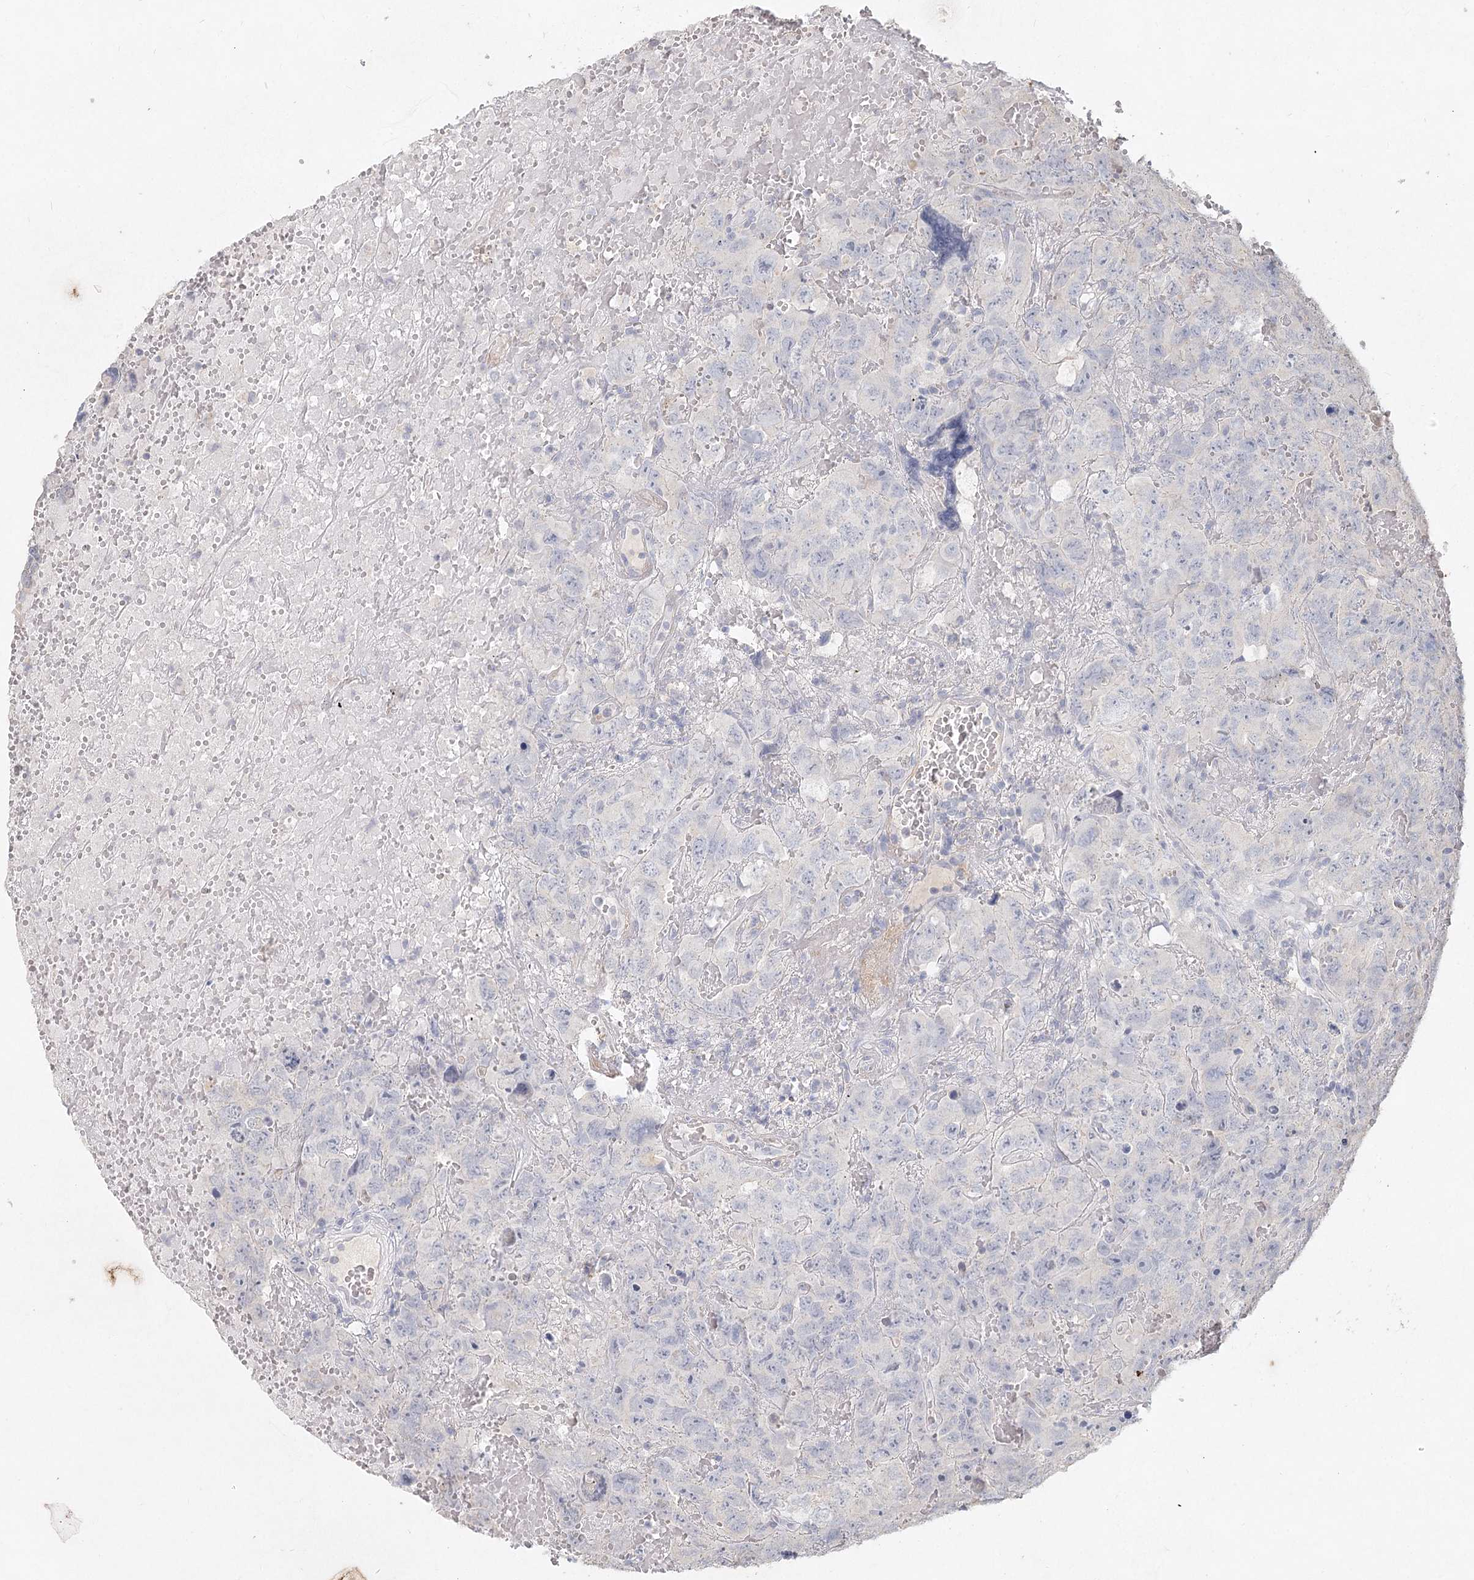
{"staining": {"intensity": "negative", "quantity": "none", "location": "none"}, "tissue": "testis cancer", "cell_type": "Tumor cells", "image_type": "cancer", "snomed": [{"axis": "morphology", "description": "Carcinoma, Embryonal, NOS"}, {"axis": "topography", "description": "Testis"}], "caption": "IHC micrograph of neoplastic tissue: embryonal carcinoma (testis) stained with DAB shows no significant protein expression in tumor cells.", "gene": "ARSI", "patient": {"sex": "male", "age": 45}}